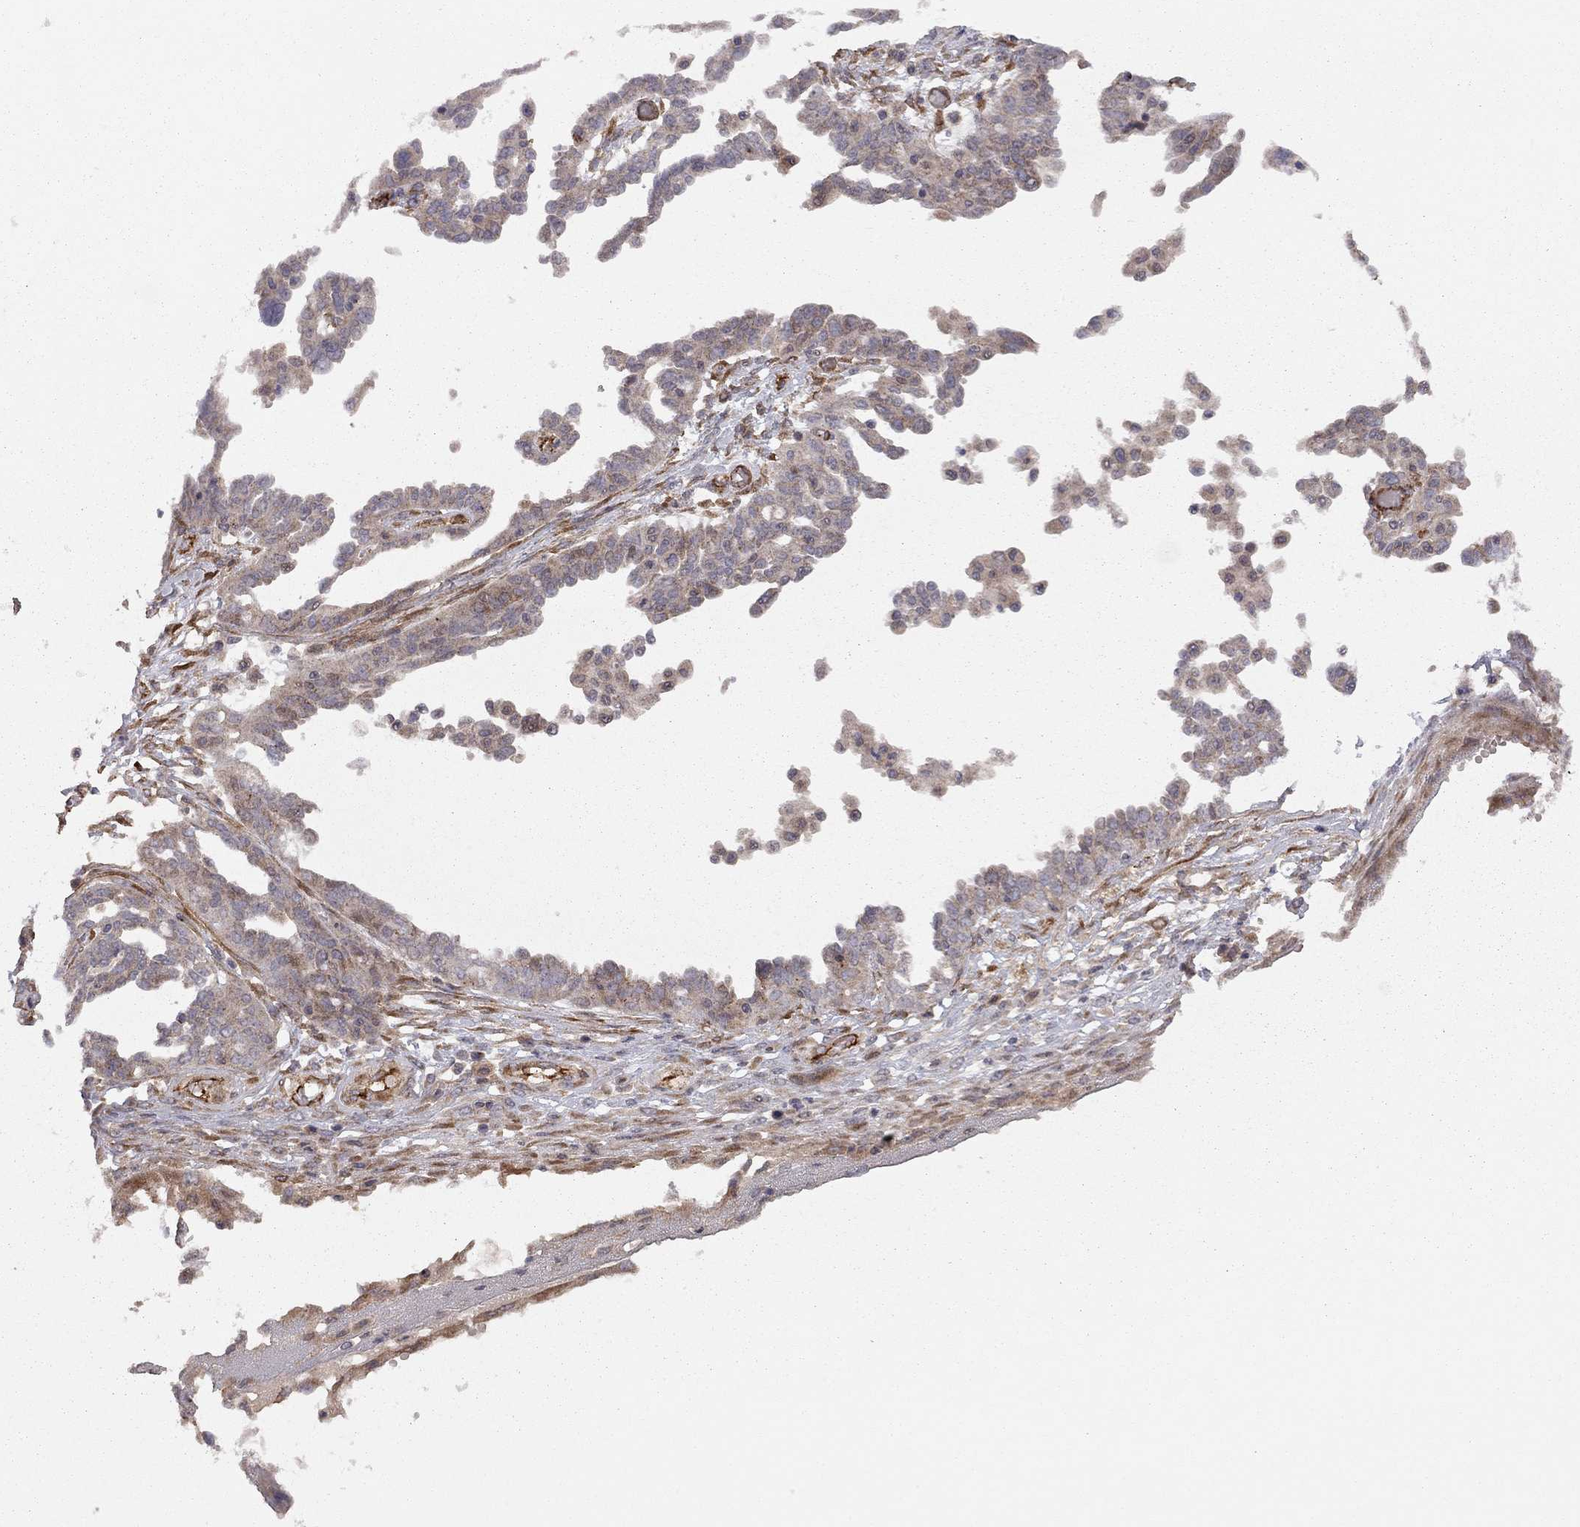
{"staining": {"intensity": "negative", "quantity": "none", "location": "none"}, "tissue": "ovarian cancer", "cell_type": "Tumor cells", "image_type": "cancer", "snomed": [{"axis": "morphology", "description": "Cystadenocarcinoma, serous, NOS"}, {"axis": "topography", "description": "Ovary"}], "caption": "An immunohistochemistry (IHC) image of serous cystadenocarcinoma (ovarian) is shown. There is no staining in tumor cells of serous cystadenocarcinoma (ovarian).", "gene": "EXOC3L2", "patient": {"sex": "female", "age": 67}}